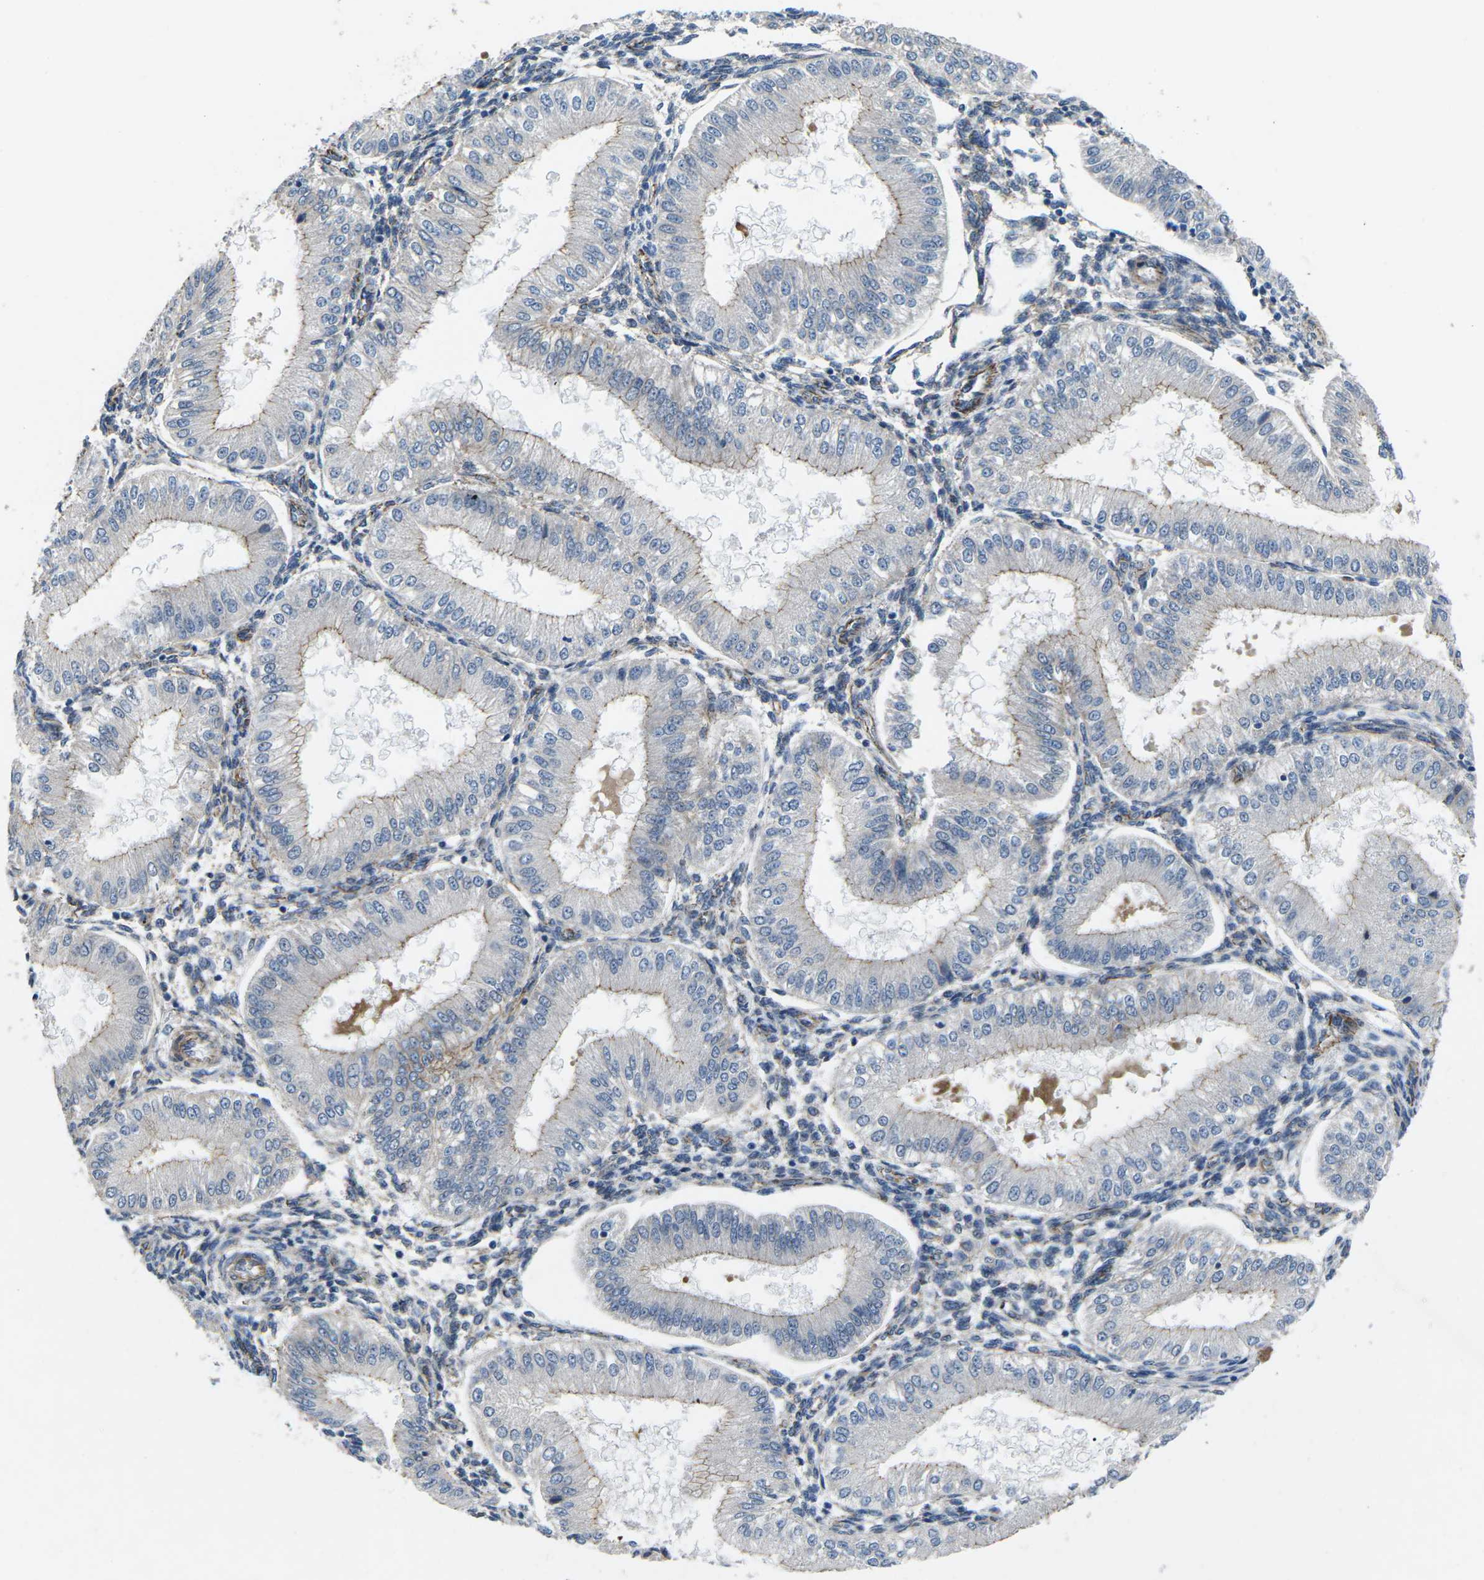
{"staining": {"intensity": "moderate", "quantity": "<25%", "location": "cytoplasmic/membranous"}, "tissue": "endometrium", "cell_type": "Cells in endometrial stroma", "image_type": "normal", "snomed": [{"axis": "morphology", "description": "Normal tissue, NOS"}, {"axis": "topography", "description": "Endometrium"}], "caption": "A photomicrograph showing moderate cytoplasmic/membranous staining in approximately <25% of cells in endometrial stroma in unremarkable endometrium, as visualized by brown immunohistochemical staining.", "gene": "CTNND1", "patient": {"sex": "female", "age": 39}}